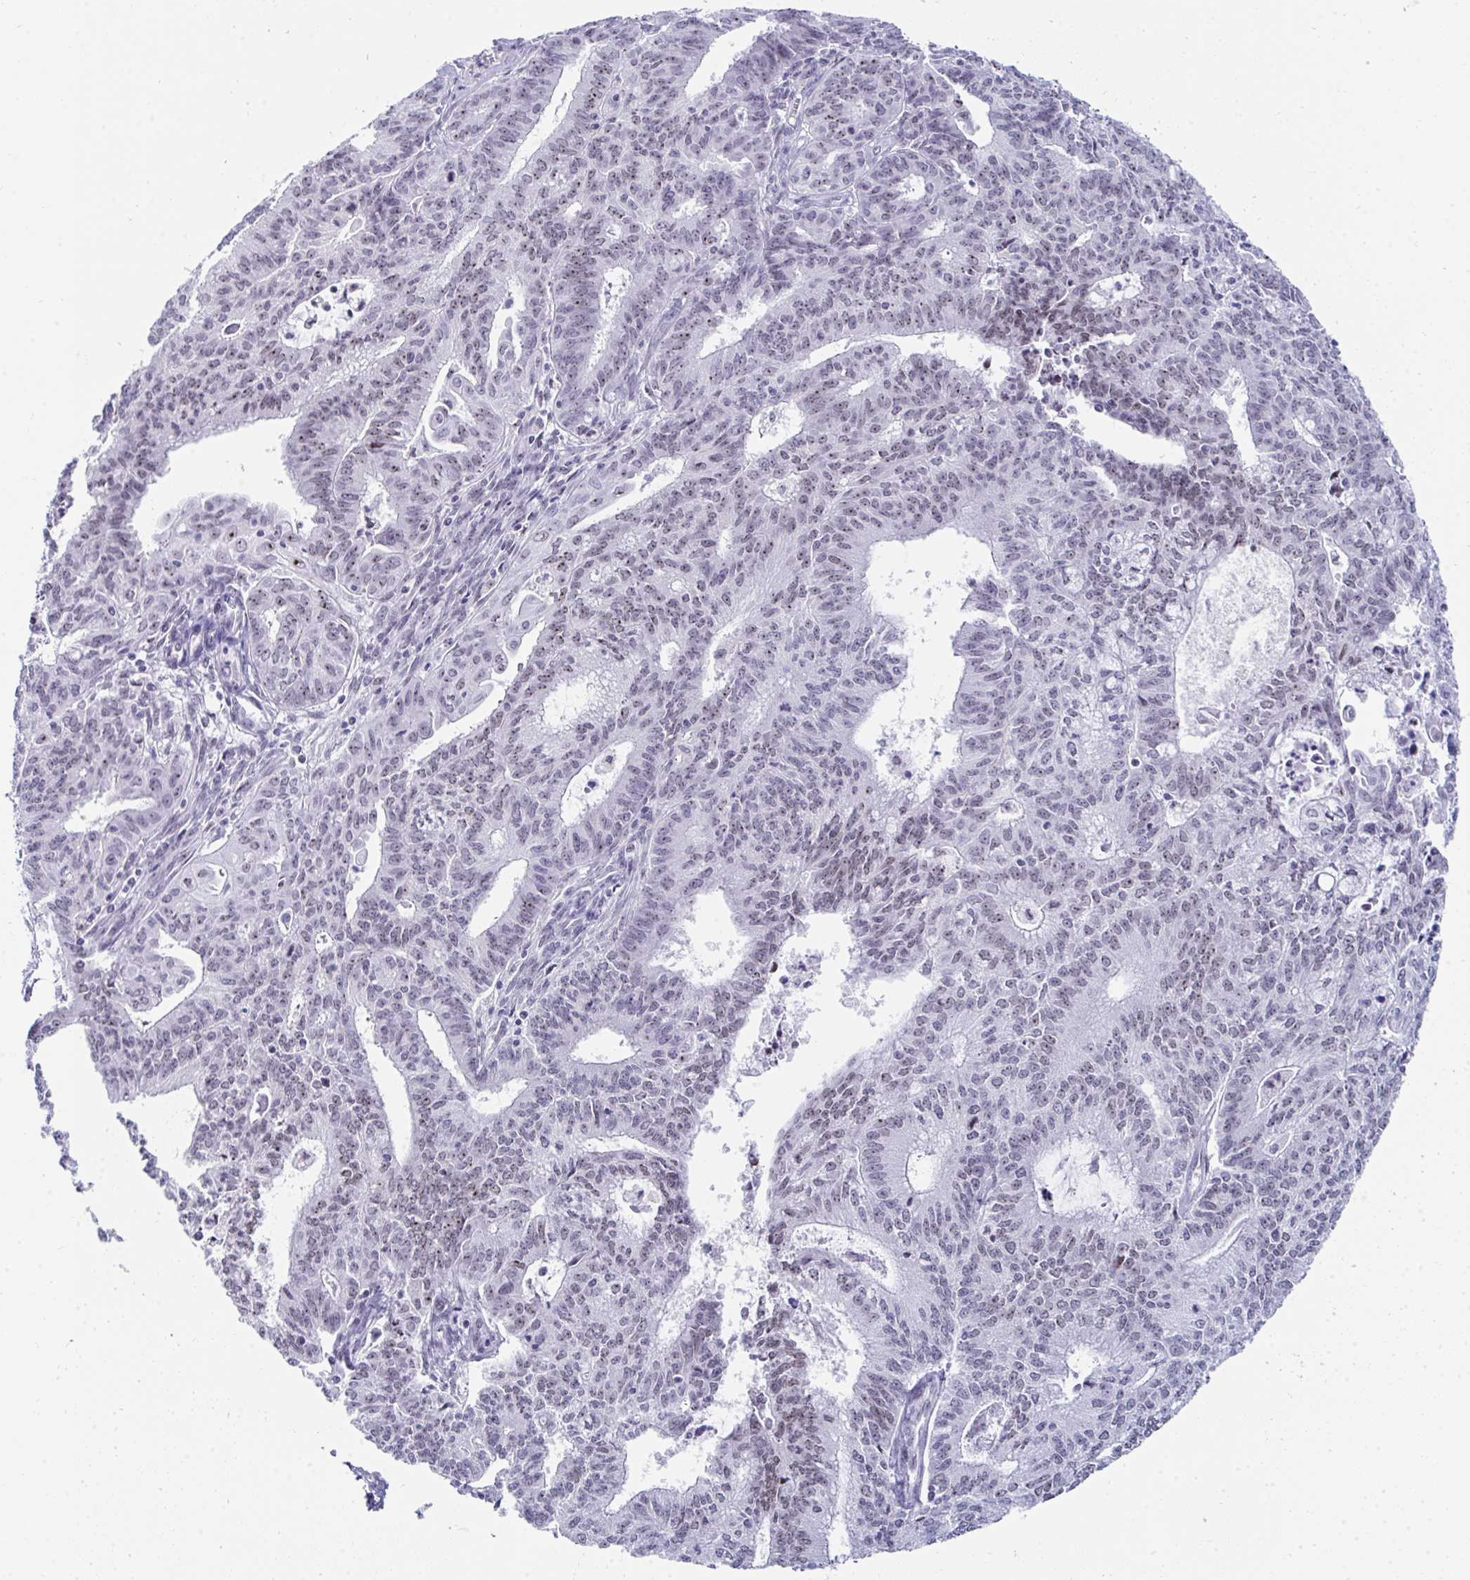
{"staining": {"intensity": "weak", "quantity": "25%-75%", "location": "nuclear"}, "tissue": "endometrial cancer", "cell_type": "Tumor cells", "image_type": "cancer", "snomed": [{"axis": "morphology", "description": "Adenocarcinoma, NOS"}, {"axis": "topography", "description": "Endometrium"}], "caption": "Adenocarcinoma (endometrial) was stained to show a protein in brown. There is low levels of weak nuclear positivity in approximately 25%-75% of tumor cells.", "gene": "NOP10", "patient": {"sex": "female", "age": 61}}